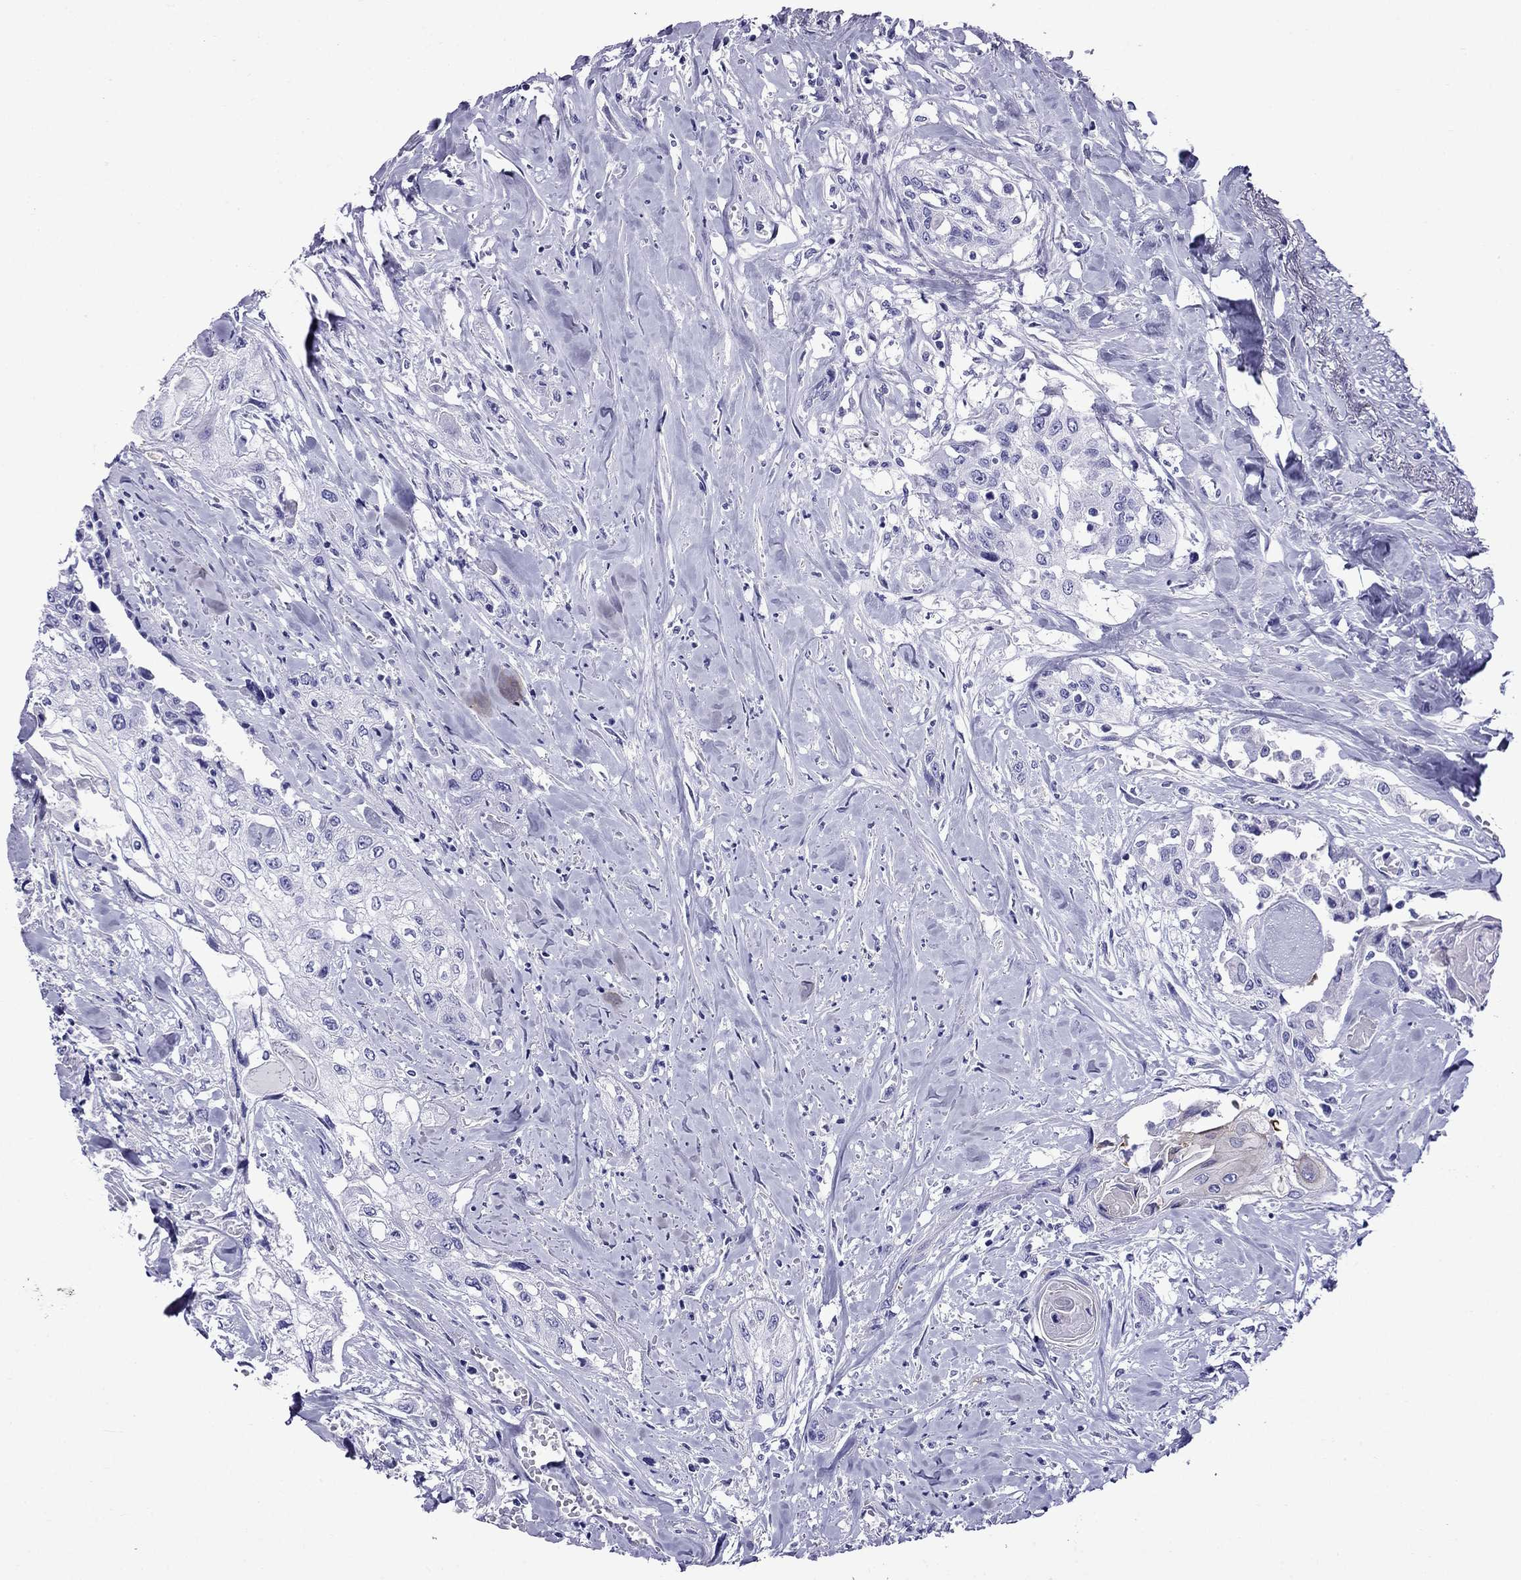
{"staining": {"intensity": "negative", "quantity": "none", "location": "none"}, "tissue": "head and neck cancer", "cell_type": "Tumor cells", "image_type": "cancer", "snomed": [{"axis": "morphology", "description": "Normal tissue, NOS"}, {"axis": "morphology", "description": "Squamous cell carcinoma, NOS"}, {"axis": "topography", "description": "Oral tissue"}, {"axis": "topography", "description": "Peripheral nerve tissue"}, {"axis": "topography", "description": "Head-Neck"}], "caption": "The micrograph displays no significant staining in tumor cells of head and neck cancer (squamous cell carcinoma). (DAB immunohistochemistry (IHC), high magnification).", "gene": "CRYBA1", "patient": {"sex": "female", "age": 59}}